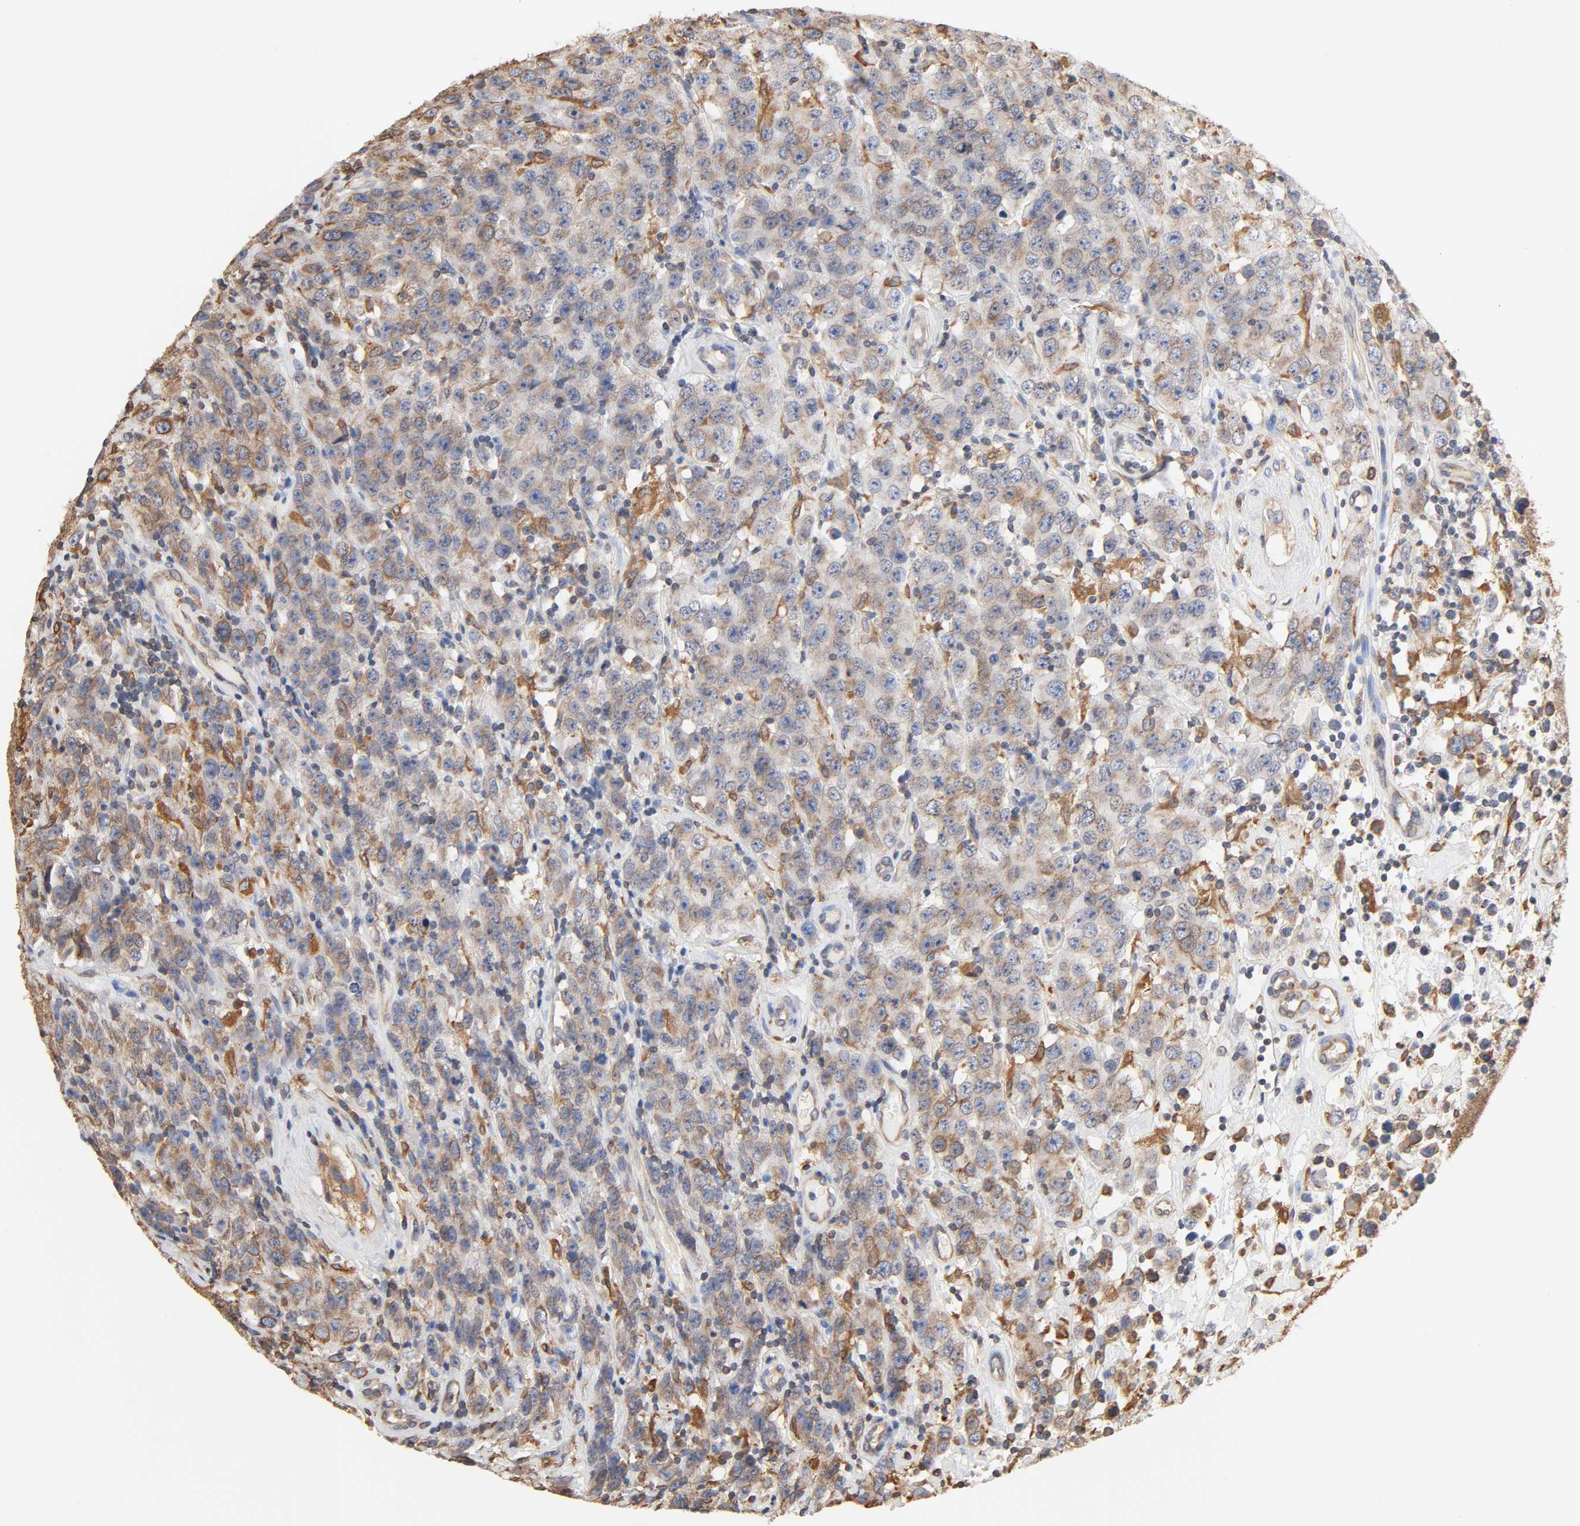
{"staining": {"intensity": "moderate", "quantity": ">75%", "location": "cytoplasmic/membranous"}, "tissue": "testis cancer", "cell_type": "Tumor cells", "image_type": "cancer", "snomed": [{"axis": "morphology", "description": "Seminoma, NOS"}, {"axis": "topography", "description": "Testis"}], "caption": "Immunohistochemistry staining of seminoma (testis), which reveals medium levels of moderate cytoplasmic/membranous expression in about >75% of tumor cells indicating moderate cytoplasmic/membranous protein staining. The staining was performed using DAB (3,3'-diaminobenzidine) (brown) for protein detection and nuclei were counterstained in hematoxylin (blue).", "gene": "BCAP31", "patient": {"sex": "male", "age": 52}}